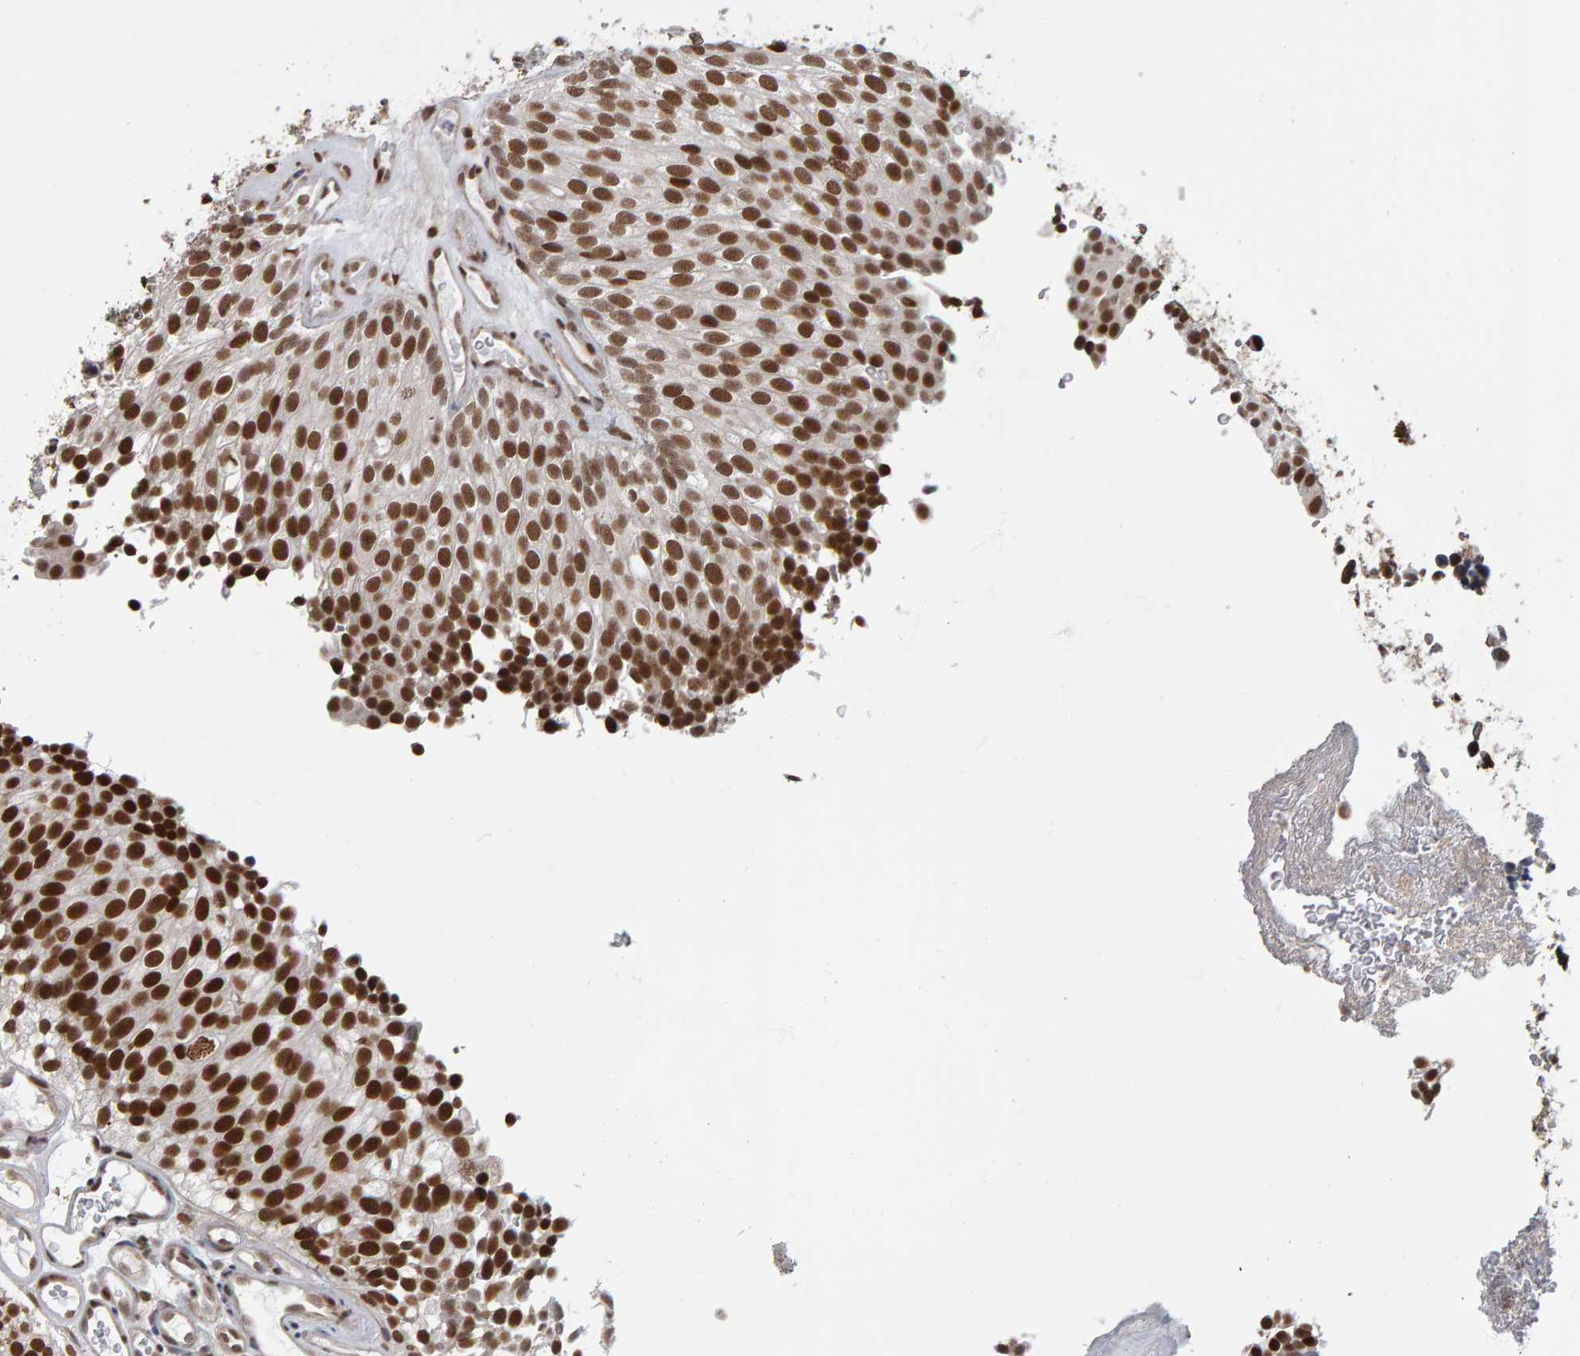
{"staining": {"intensity": "strong", "quantity": ">75%", "location": "nuclear"}, "tissue": "urothelial cancer", "cell_type": "Tumor cells", "image_type": "cancer", "snomed": [{"axis": "morphology", "description": "Urothelial carcinoma, Low grade"}, {"axis": "topography", "description": "Urinary bladder"}], "caption": "Strong nuclear expression is seen in approximately >75% of tumor cells in urothelial cancer.", "gene": "ATF7IP", "patient": {"sex": "male", "age": 78}}